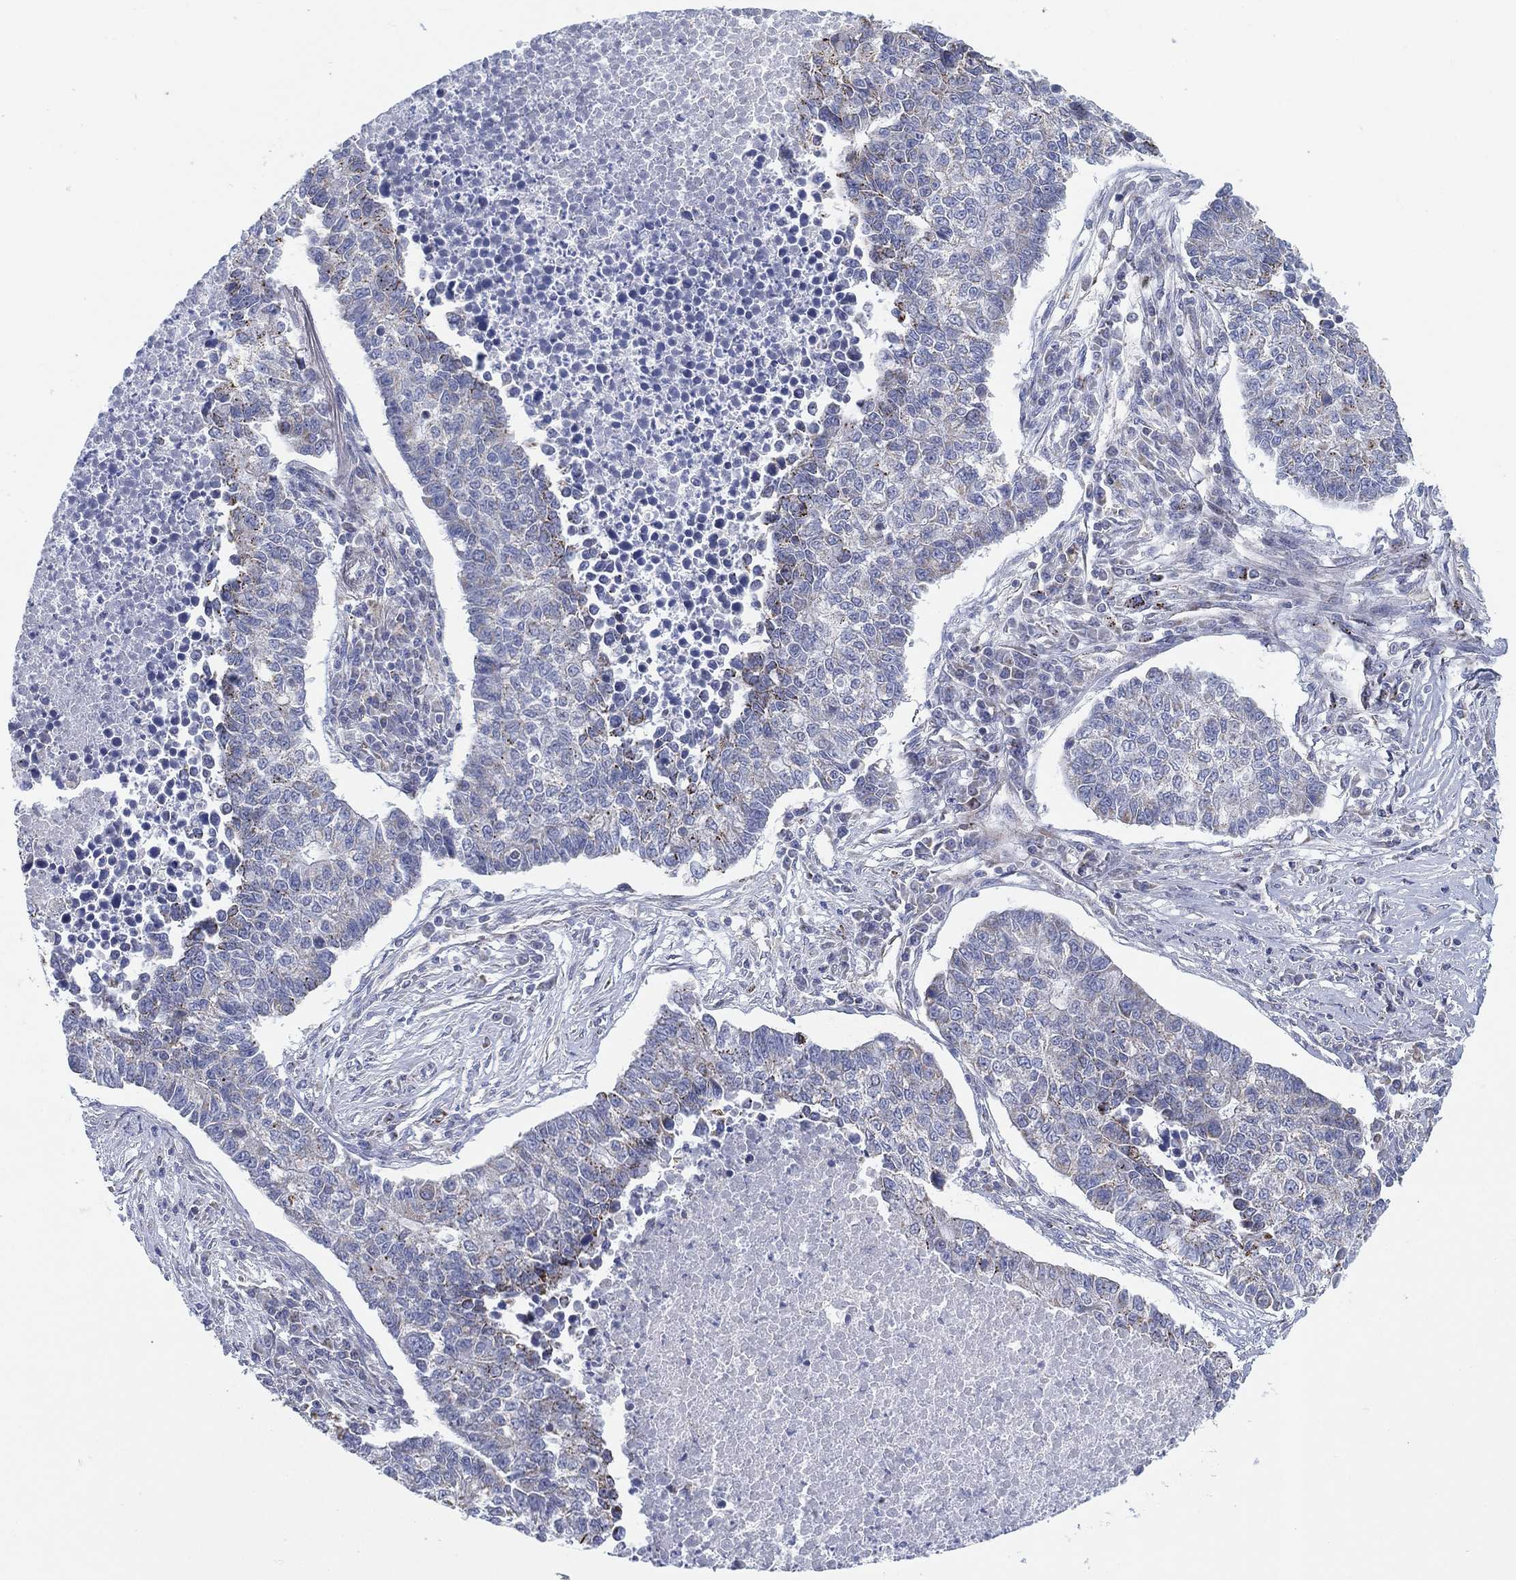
{"staining": {"intensity": "weak", "quantity": "<25%", "location": "cytoplasmic/membranous"}, "tissue": "lung cancer", "cell_type": "Tumor cells", "image_type": "cancer", "snomed": [{"axis": "morphology", "description": "Adenocarcinoma, NOS"}, {"axis": "topography", "description": "Lung"}], "caption": "Immunohistochemistry (IHC) of lung cancer shows no positivity in tumor cells. (Stains: DAB (3,3'-diaminobenzidine) immunohistochemistry with hematoxylin counter stain, Microscopy: brightfield microscopy at high magnification).", "gene": "INA", "patient": {"sex": "male", "age": 57}}